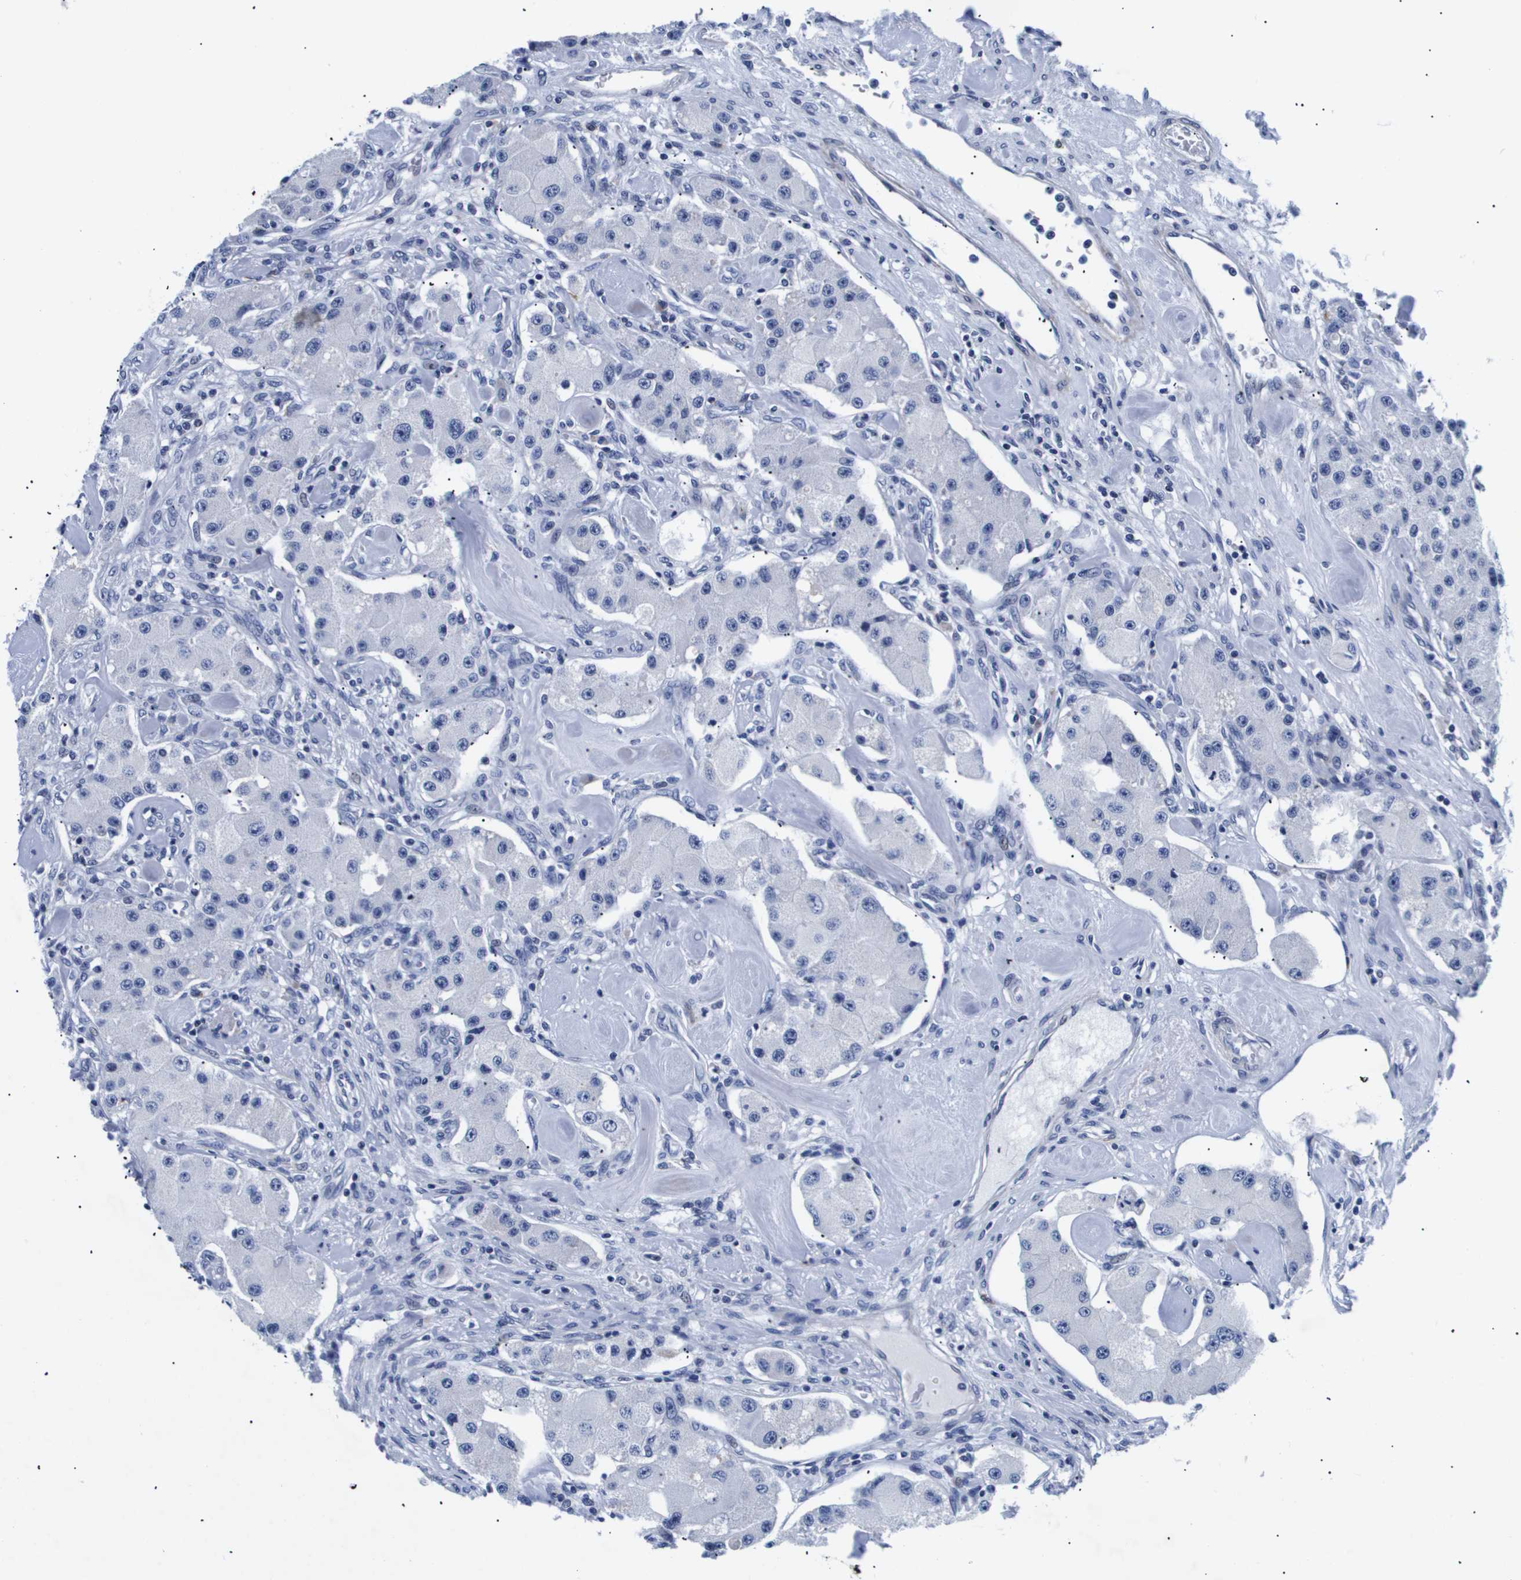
{"staining": {"intensity": "negative", "quantity": "none", "location": "none"}, "tissue": "carcinoid", "cell_type": "Tumor cells", "image_type": "cancer", "snomed": [{"axis": "morphology", "description": "Carcinoid, malignant, NOS"}, {"axis": "topography", "description": "Pancreas"}], "caption": "There is no significant expression in tumor cells of malignant carcinoid.", "gene": "SHD", "patient": {"sex": "male", "age": 41}}